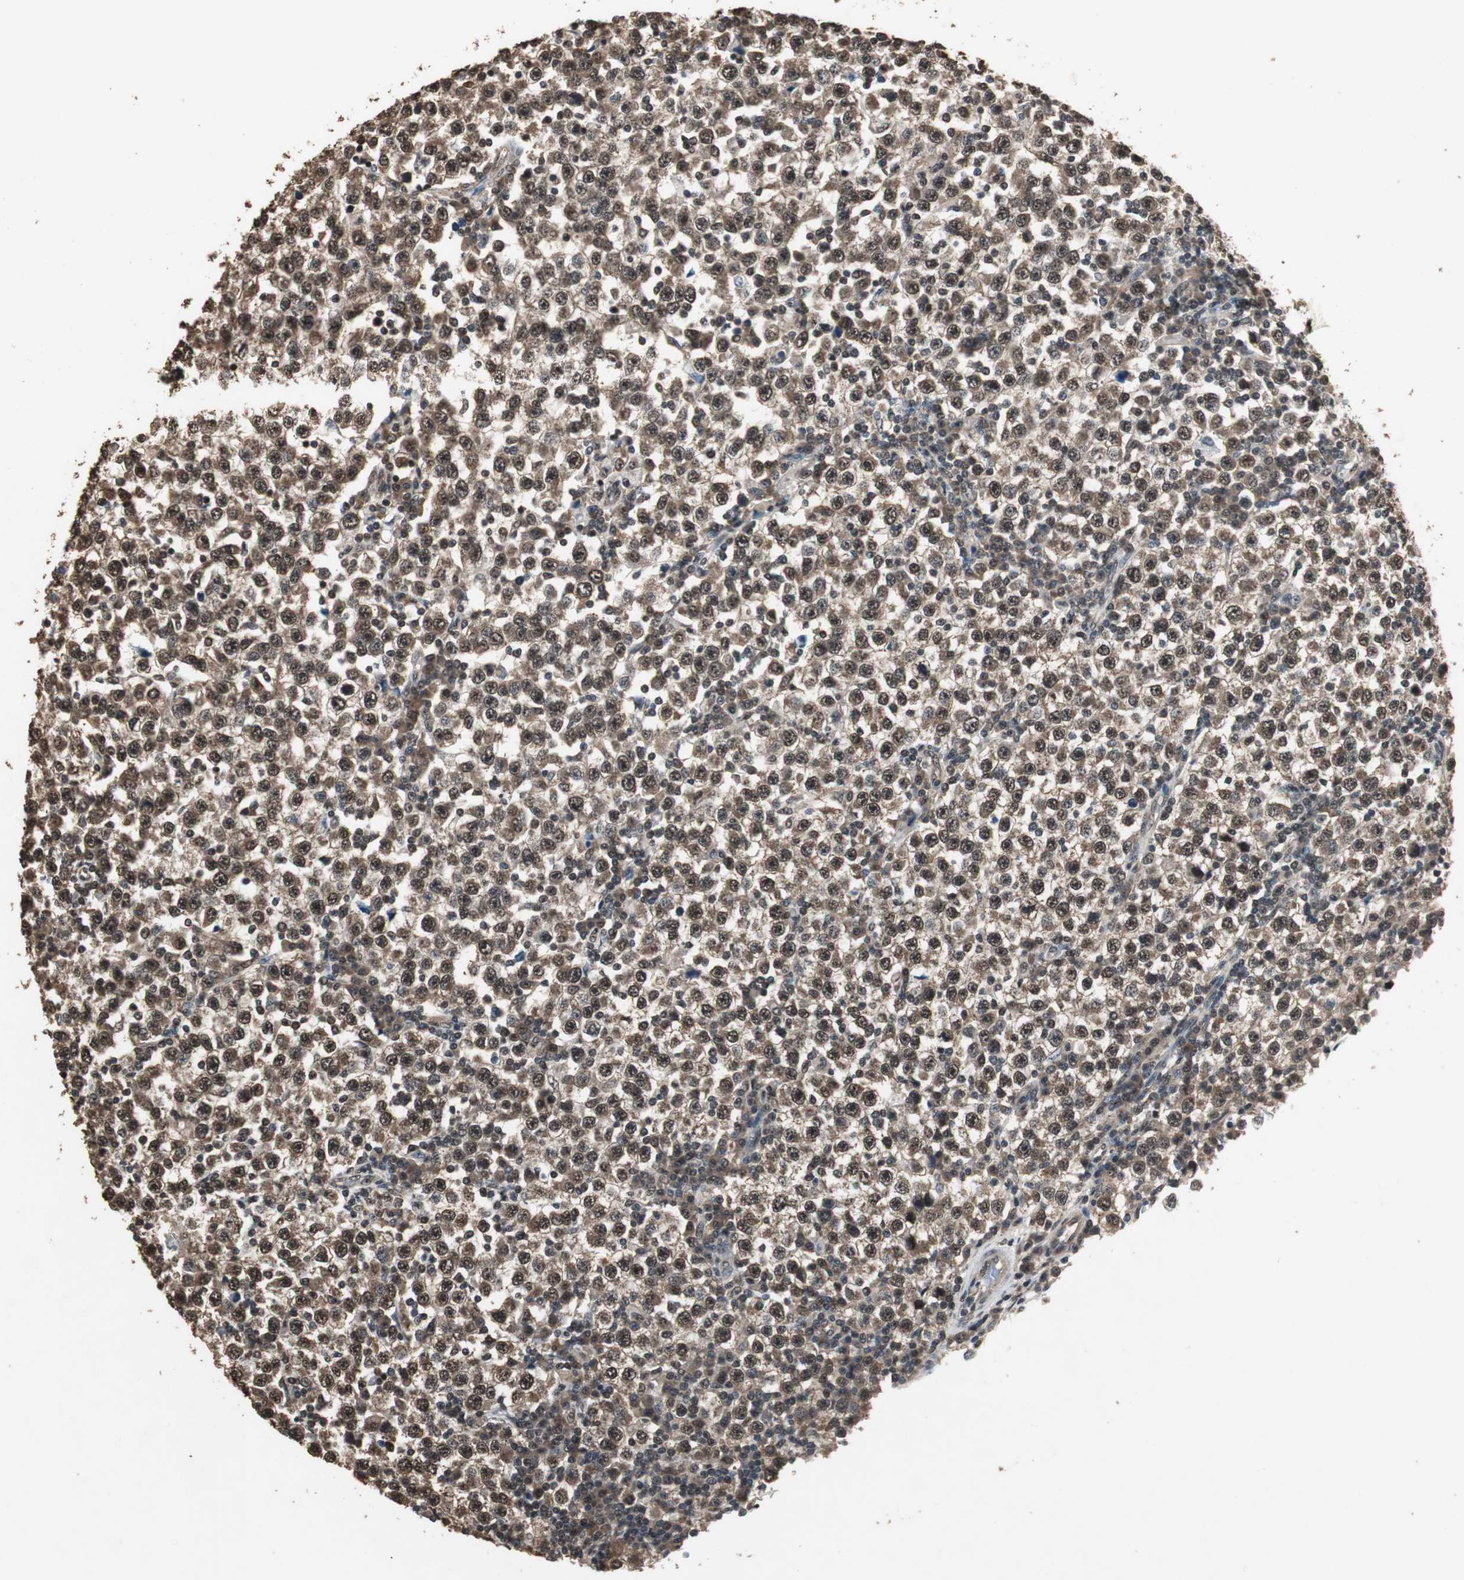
{"staining": {"intensity": "strong", "quantity": ">75%", "location": "cytoplasmic/membranous,nuclear"}, "tissue": "testis cancer", "cell_type": "Tumor cells", "image_type": "cancer", "snomed": [{"axis": "morphology", "description": "Seminoma, NOS"}, {"axis": "topography", "description": "Testis"}], "caption": "Testis cancer was stained to show a protein in brown. There is high levels of strong cytoplasmic/membranous and nuclear staining in about >75% of tumor cells. The staining was performed using DAB (3,3'-diaminobenzidine) to visualize the protein expression in brown, while the nuclei were stained in blue with hematoxylin (Magnification: 20x).", "gene": "PPP1R13B", "patient": {"sex": "male", "age": 65}}